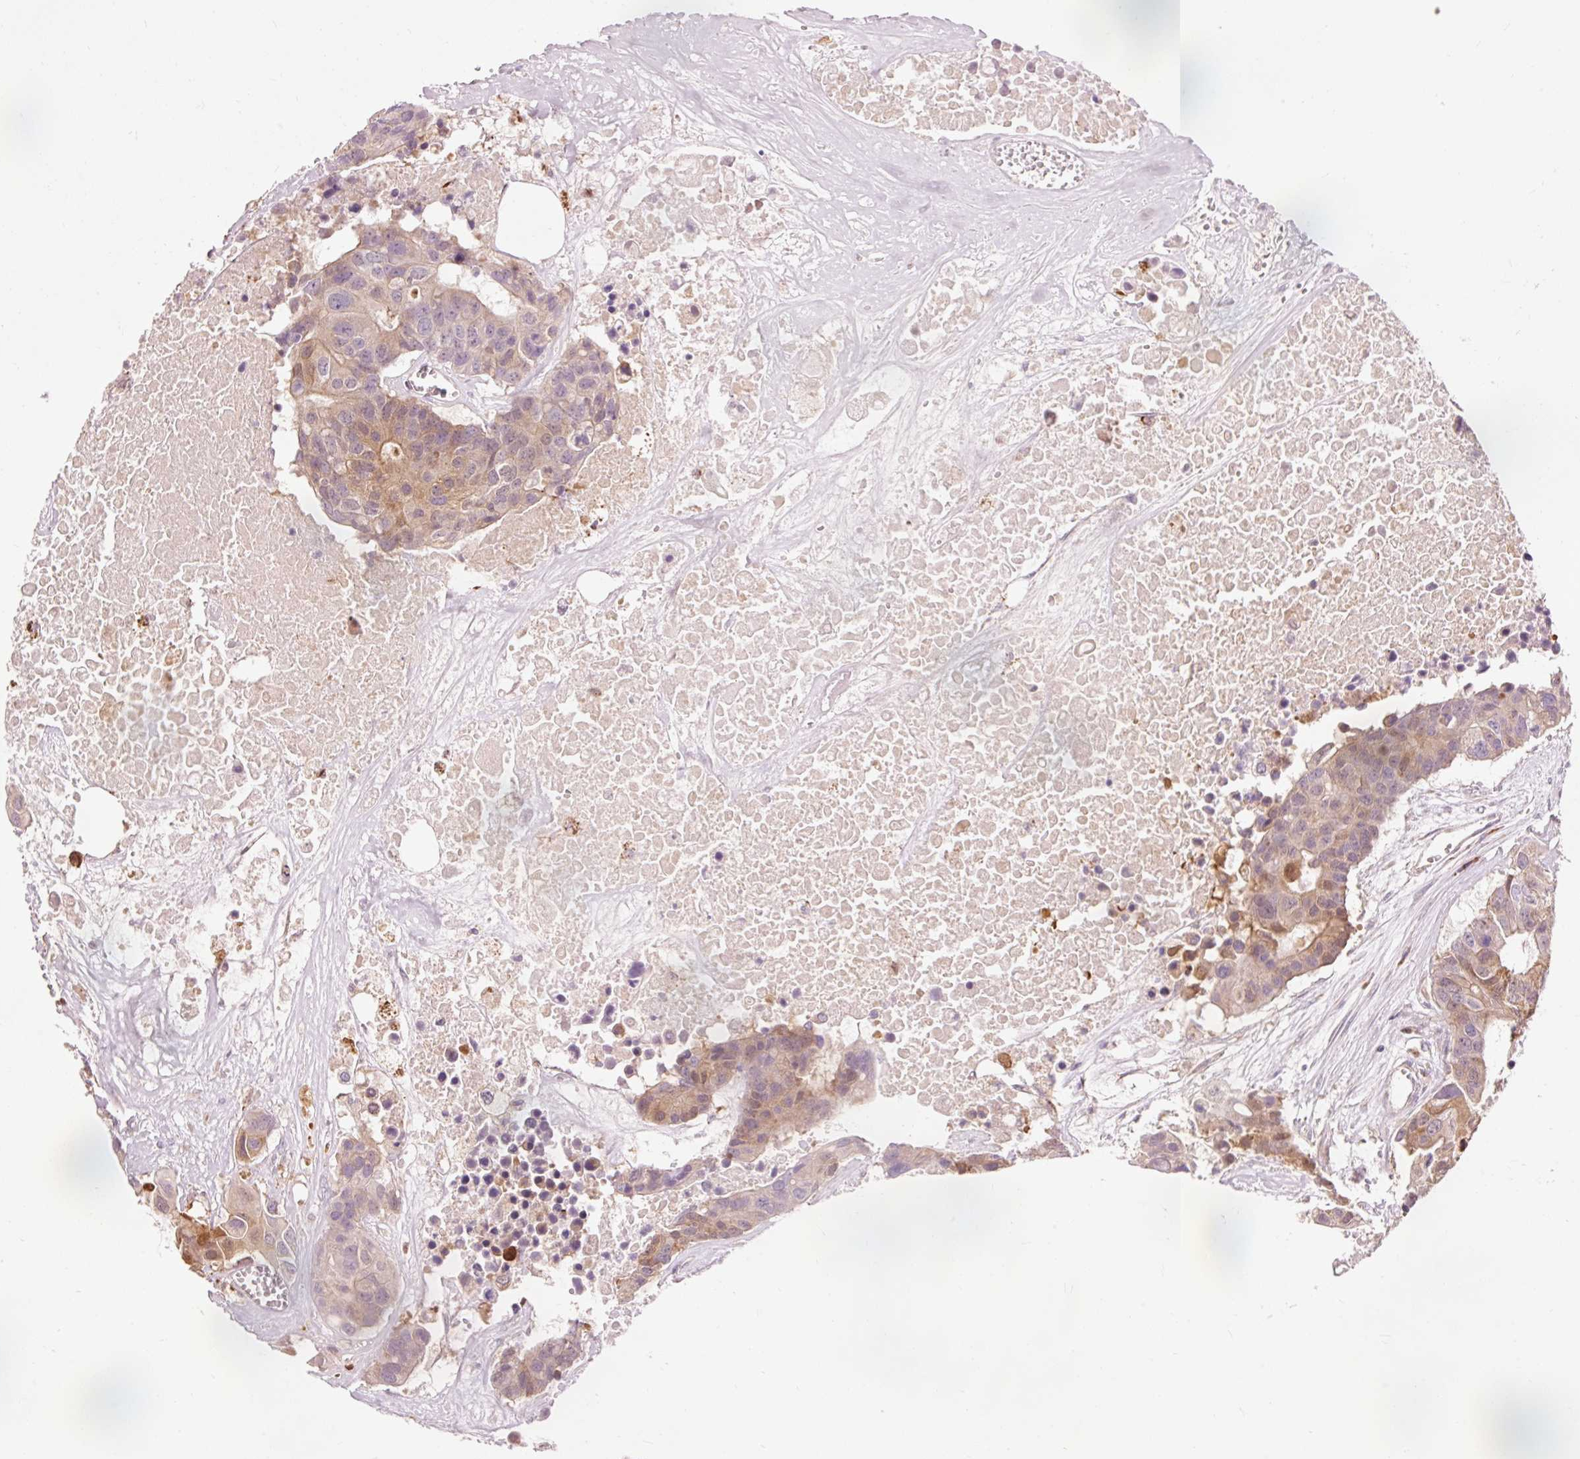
{"staining": {"intensity": "moderate", "quantity": "25%-75%", "location": "cytoplasmic/membranous"}, "tissue": "colorectal cancer", "cell_type": "Tumor cells", "image_type": "cancer", "snomed": [{"axis": "morphology", "description": "Adenocarcinoma, NOS"}, {"axis": "topography", "description": "Colon"}], "caption": "An immunohistochemistry image of neoplastic tissue is shown. Protein staining in brown labels moderate cytoplasmic/membranous positivity in colorectal cancer within tumor cells.", "gene": "PRDX5", "patient": {"sex": "male", "age": 77}}